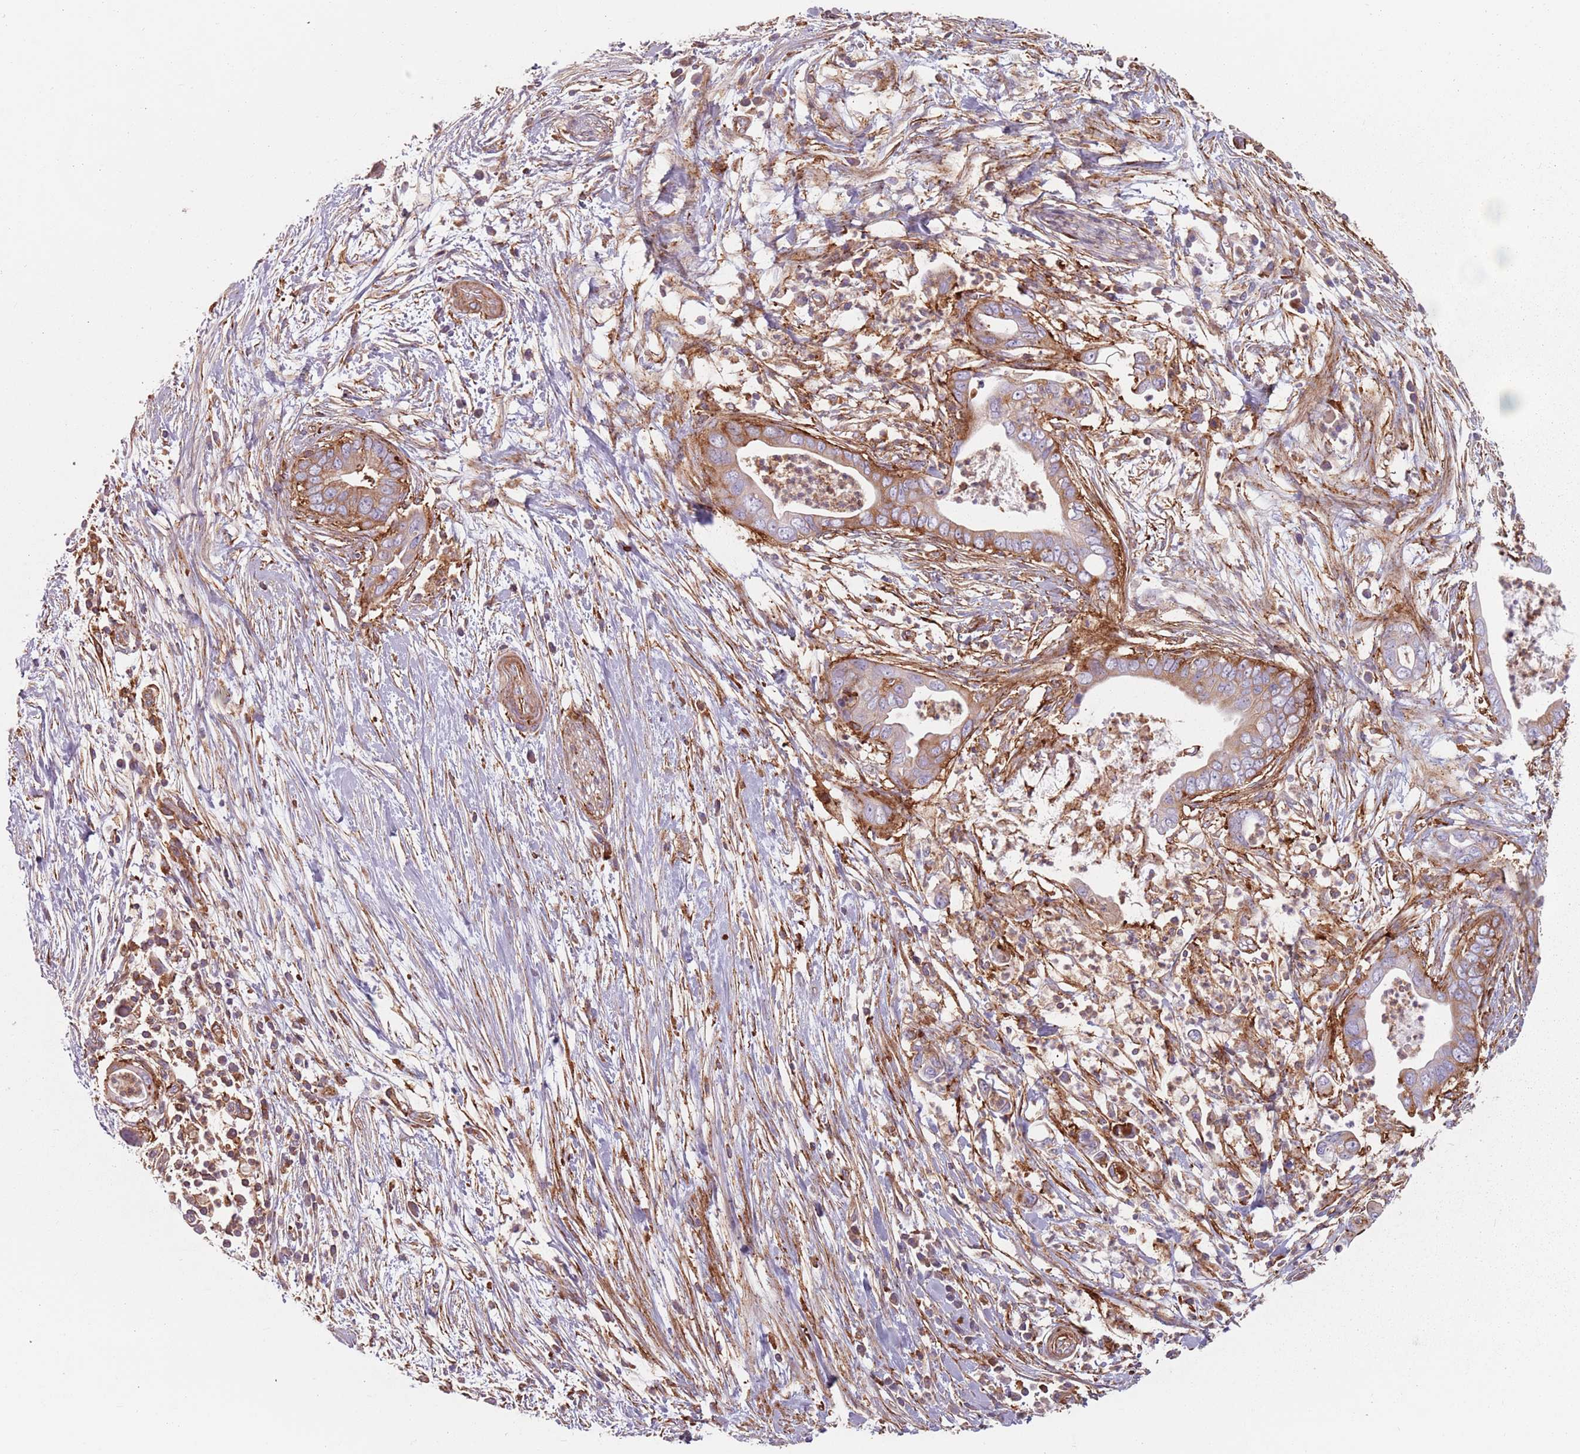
{"staining": {"intensity": "moderate", "quantity": "25%-75%", "location": "cytoplasmic/membranous"}, "tissue": "pancreatic cancer", "cell_type": "Tumor cells", "image_type": "cancer", "snomed": [{"axis": "morphology", "description": "Adenocarcinoma, NOS"}, {"axis": "topography", "description": "Pancreas"}], "caption": "Pancreatic cancer (adenocarcinoma) was stained to show a protein in brown. There is medium levels of moderate cytoplasmic/membranous expression in about 25%-75% of tumor cells. (Stains: DAB in brown, nuclei in blue, Microscopy: brightfield microscopy at high magnification).", "gene": "TPD52L2", "patient": {"sex": "male", "age": 75}}